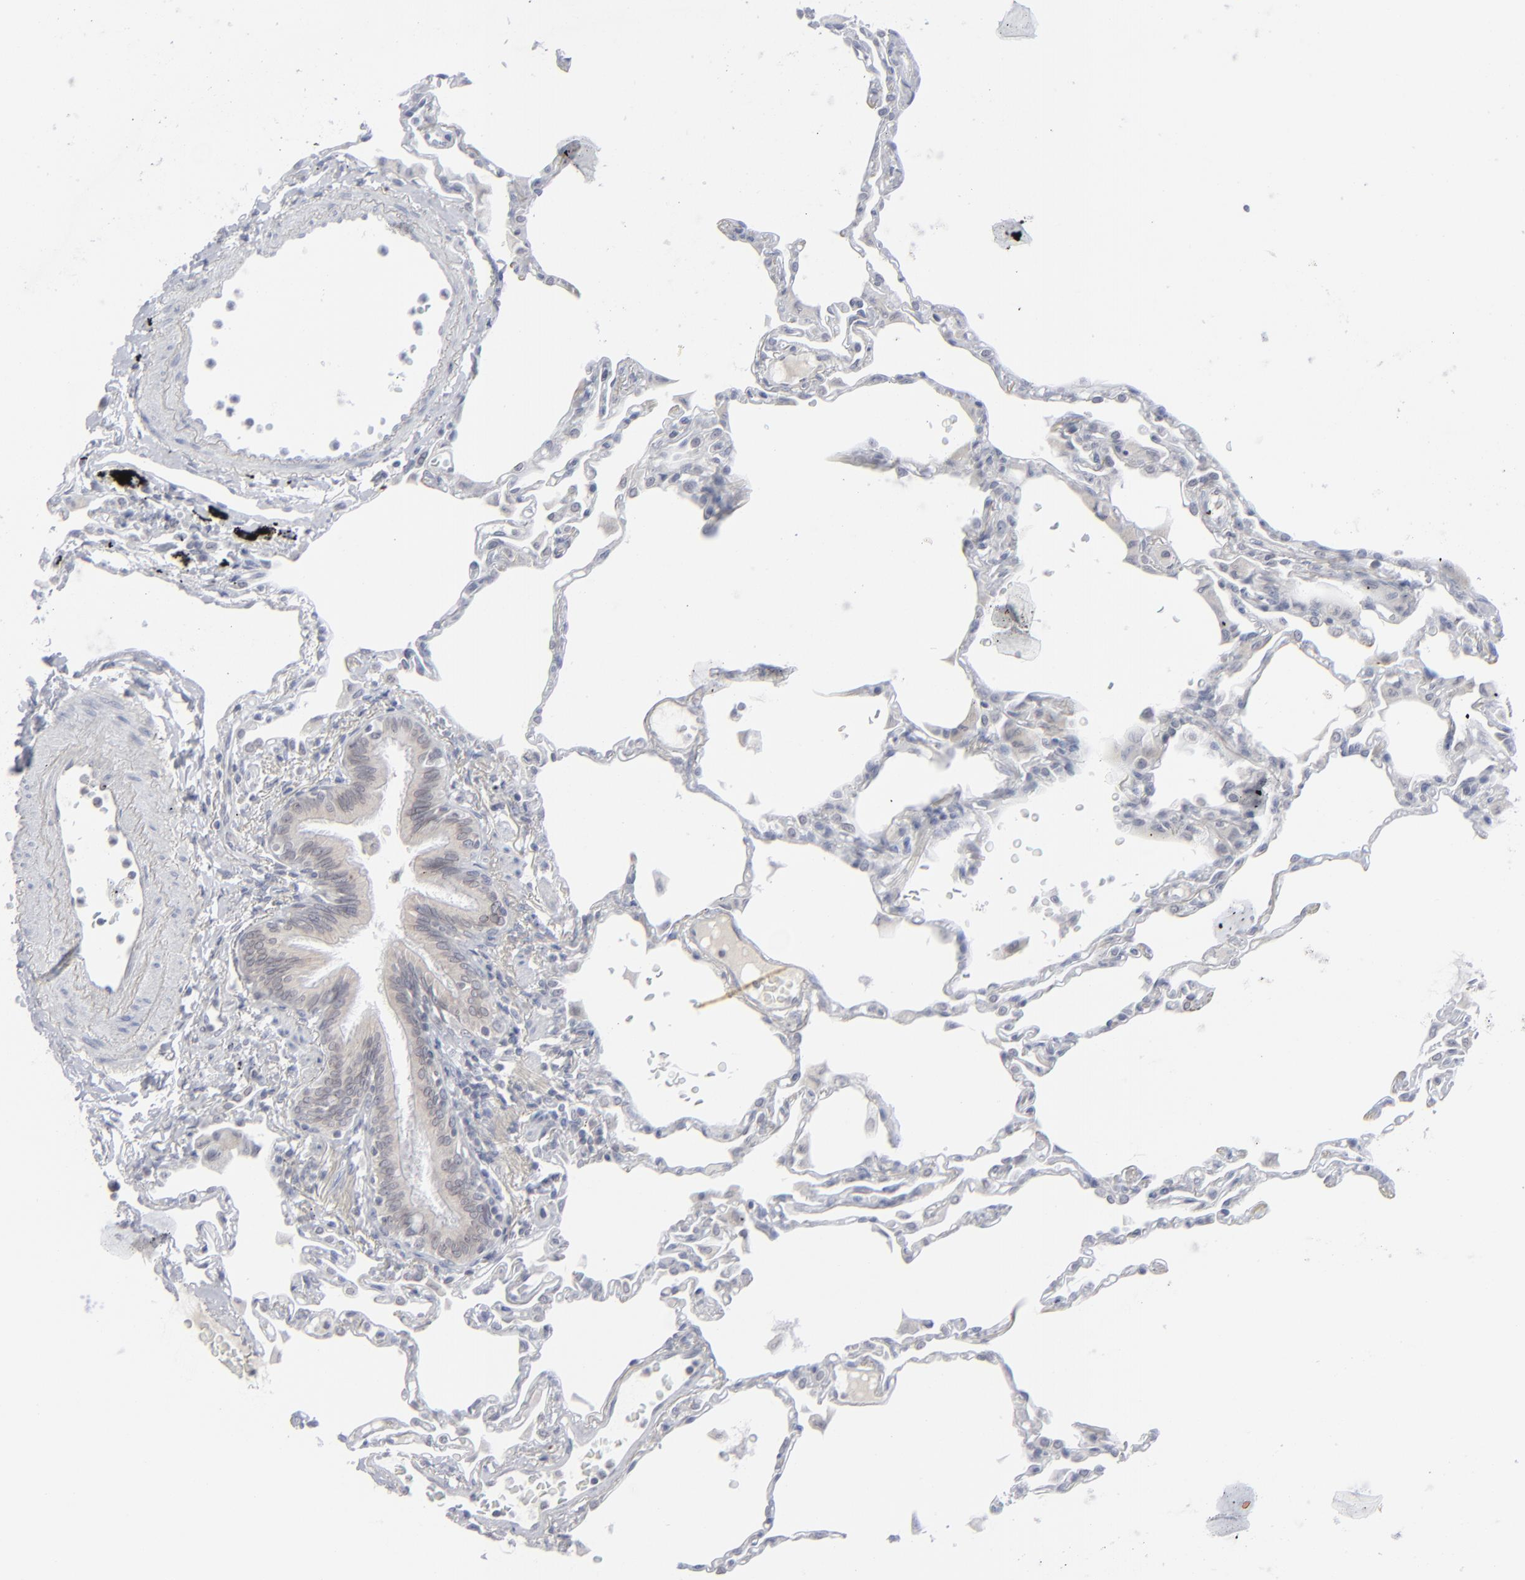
{"staining": {"intensity": "negative", "quantity": "none", "location": "none"}, "tissue": "lung", "cell_type": "Alveolar cells", "image_type": "normal", "snomed": [{"axis": "morphology", "description": "Normal tissue, NOS"}, {"axis": "topography", "description": "Lung"}], "caption": "A histopathology image of human lung is negative for staining in alveolar cells. (Brightfield microscopy of DAB immunohistochemistry (IHC) at high magnification).", "gene": "NUP88", "patient": {"sex": "female", "age": 49}}